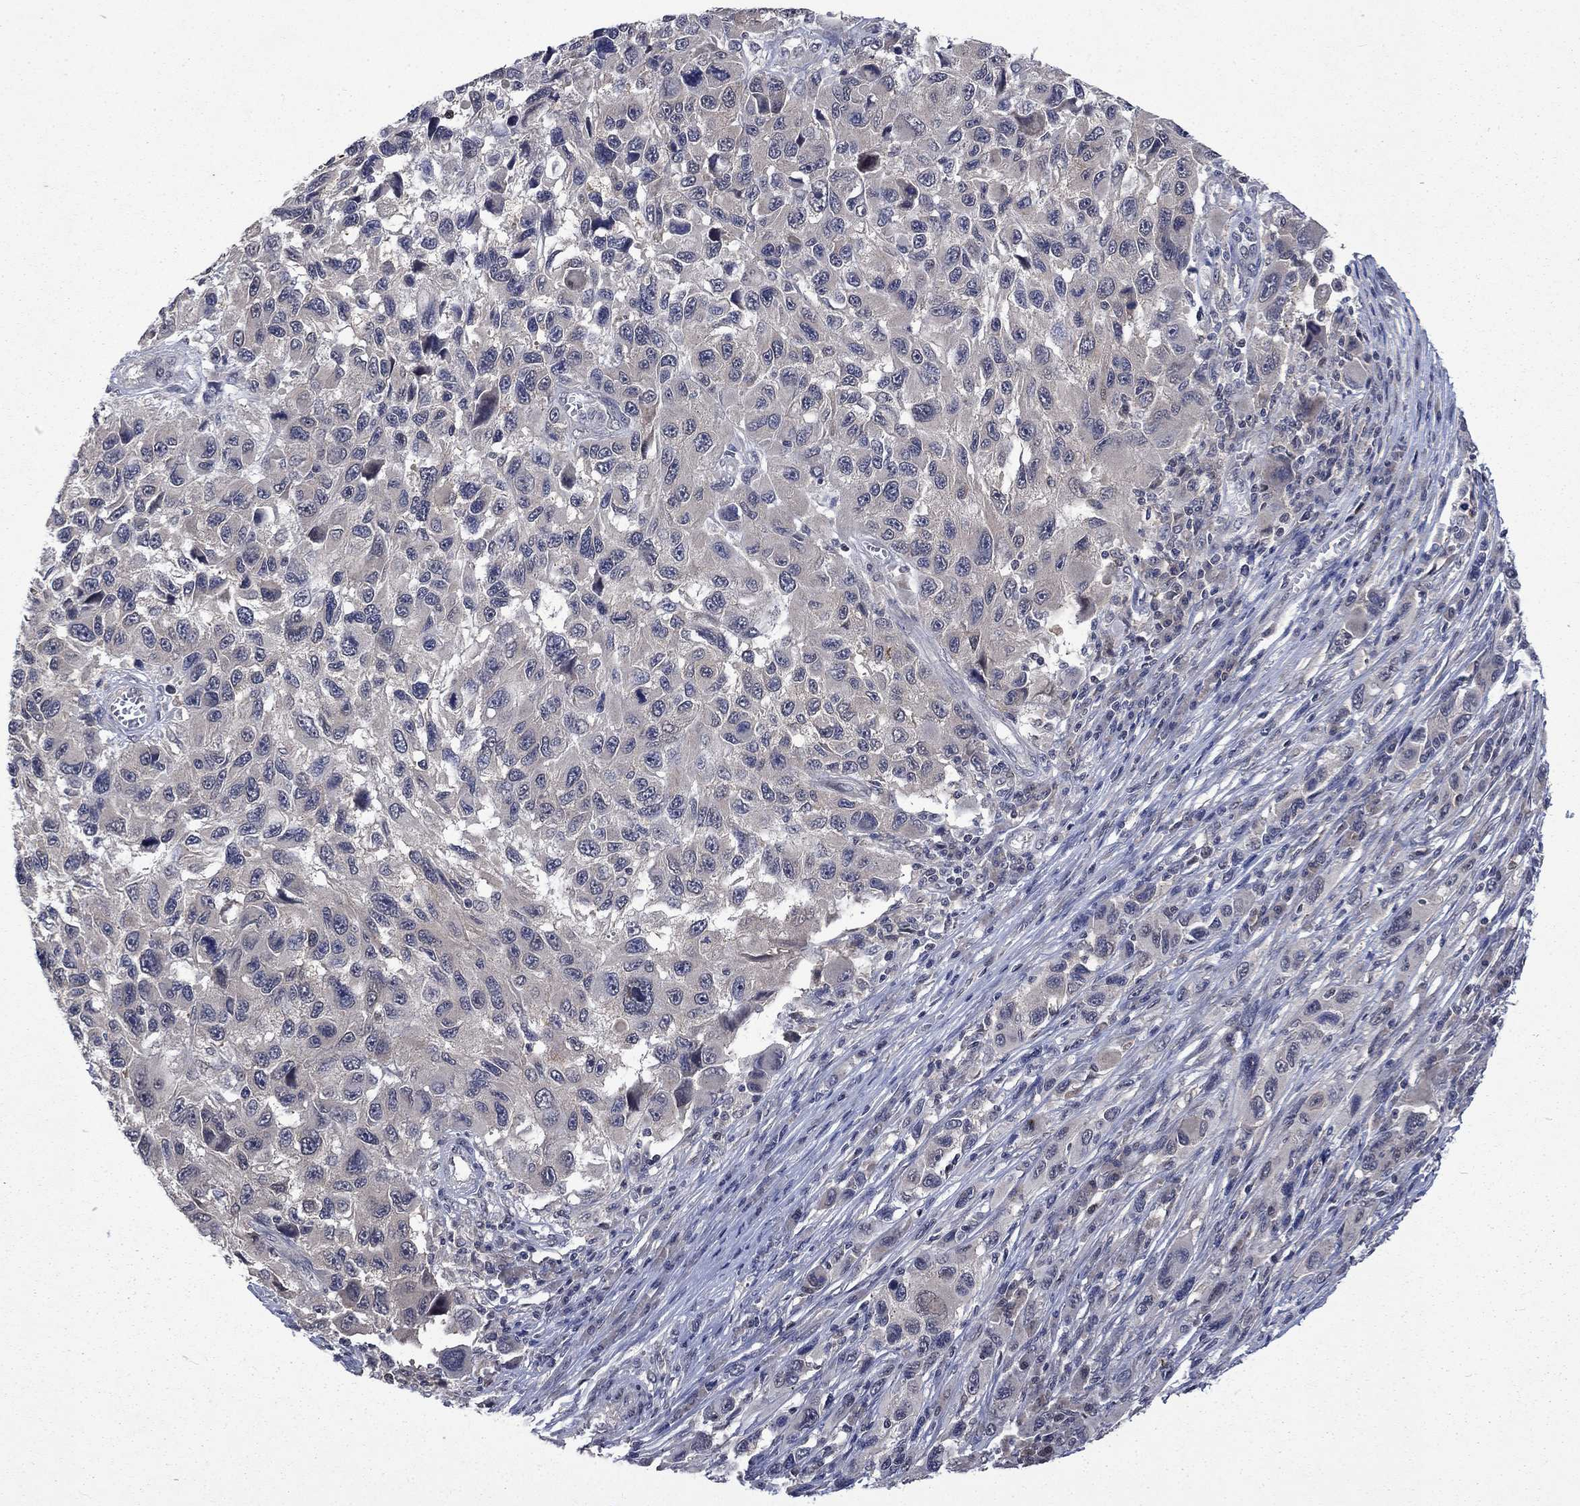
{"staining": {"intensity": "negative", "quantity": "none", "location": "none"}, "tissue": "melanoma", "cell_type": "Tumor cells", "image_type": "cancer", "snomed": [{"axis": "morphology", "description": "Malignant melanoma, NOS"}, {"axis": "topography", "description": "Skin"}], "caption": "This is a image of IHC staining of melanoma, which shows no positivity in tumor cells. (DAB immunohistochemistry visualized using brightfield microscopy, high magnification).", "gene": "PPP1R9A", "patient": {"sex": "male", "age": 53}}